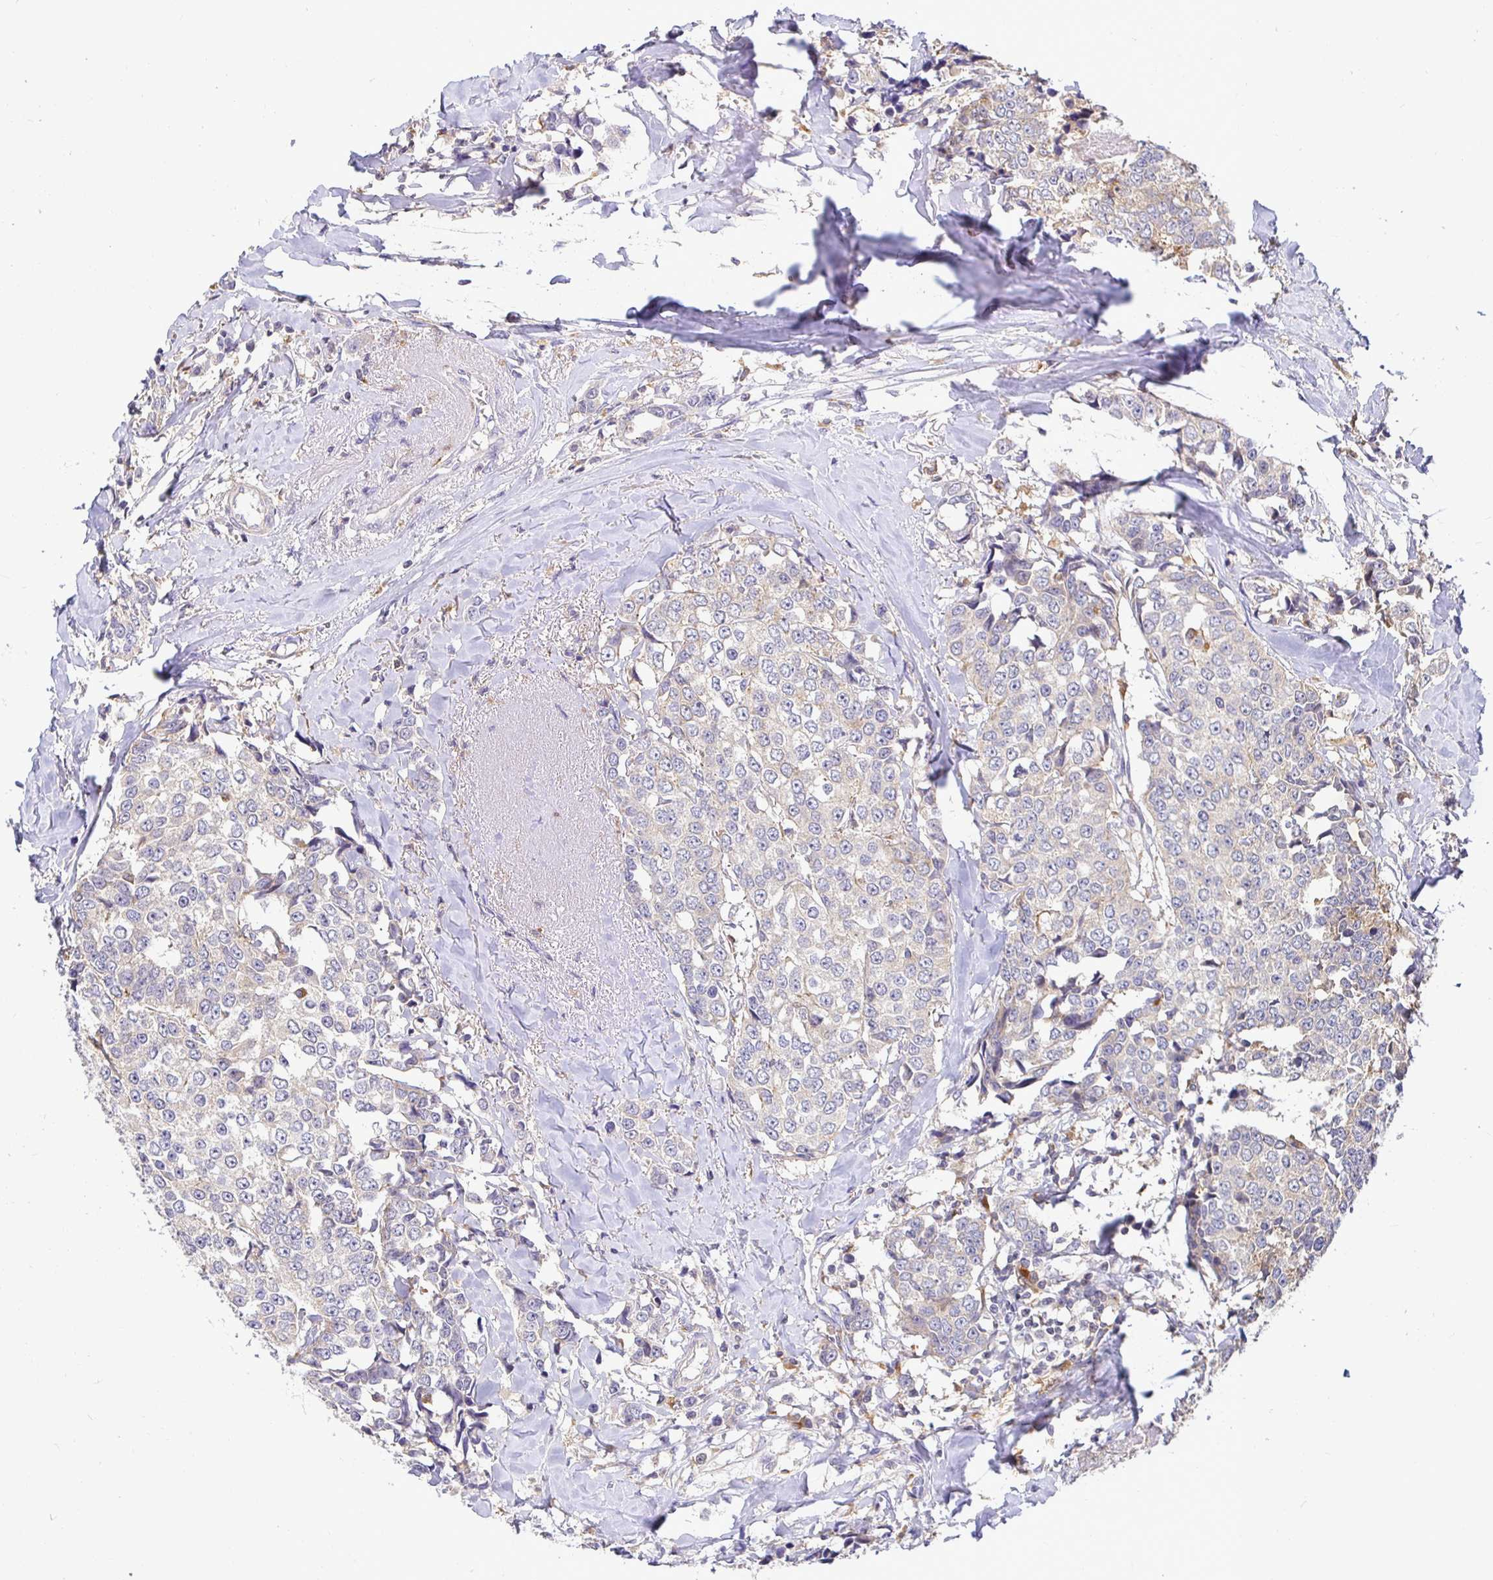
{"staining": {"intensity": "moderate", "quantity": "<25%", "location": "cytoplasmic/membranous"}, "tissue": "breast cancer", "cell_type": "Tumor cells", "image_type": "cancer", "snomed": [{"axis": "morphology", "description": "Duct carcinoma"}, {"axis": "topography", "description": "Breast"}], "caption": "Breast cancer (intraductal carcinoma) stained with a brown dye reveals moderate cytoplasmic/membranous positive positivity in about <25% of tumor cells.", "gene": "ATP6V1F", "patient": {"sex": "female", "age": 80}}